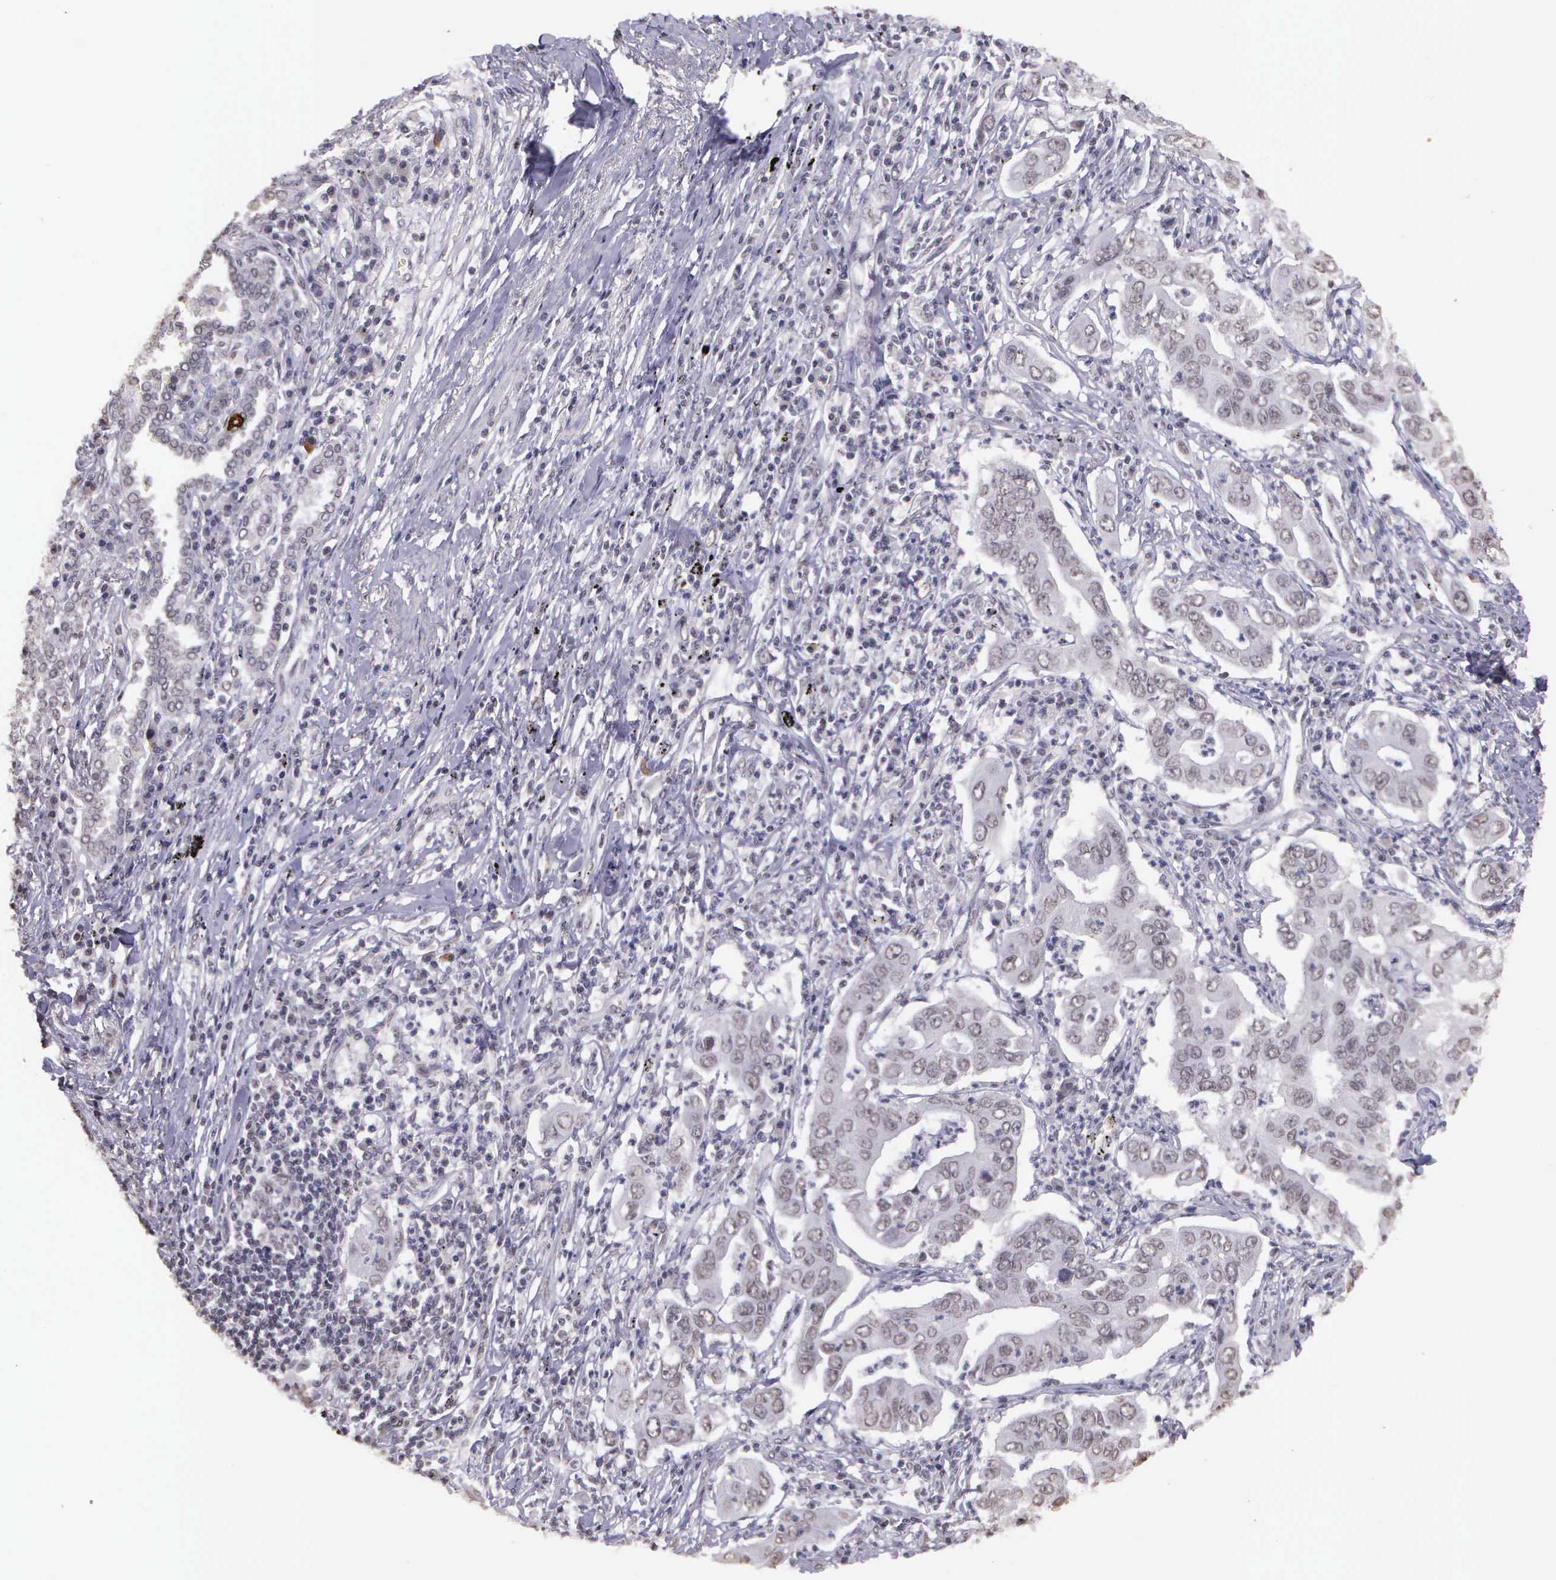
{"staining": {"intensity": "negative", "quantity": "none", "location": "none"}, "tissue": "lung cancer", "cell_type": "Tumor cells", "image_type": "cancer", "snomed": [{"axis": "morphology", "description": "Adenocarcinoma, NOS"}, {"axis": "topography", "description": "Lung"}], "caption": "Photomicrograph shows no protein expression in tumor cells of lung cancer (adenocarcinoma) tissue.", "gene": "ARMCX5", "patient": {"sex": "male", "age": 48}}